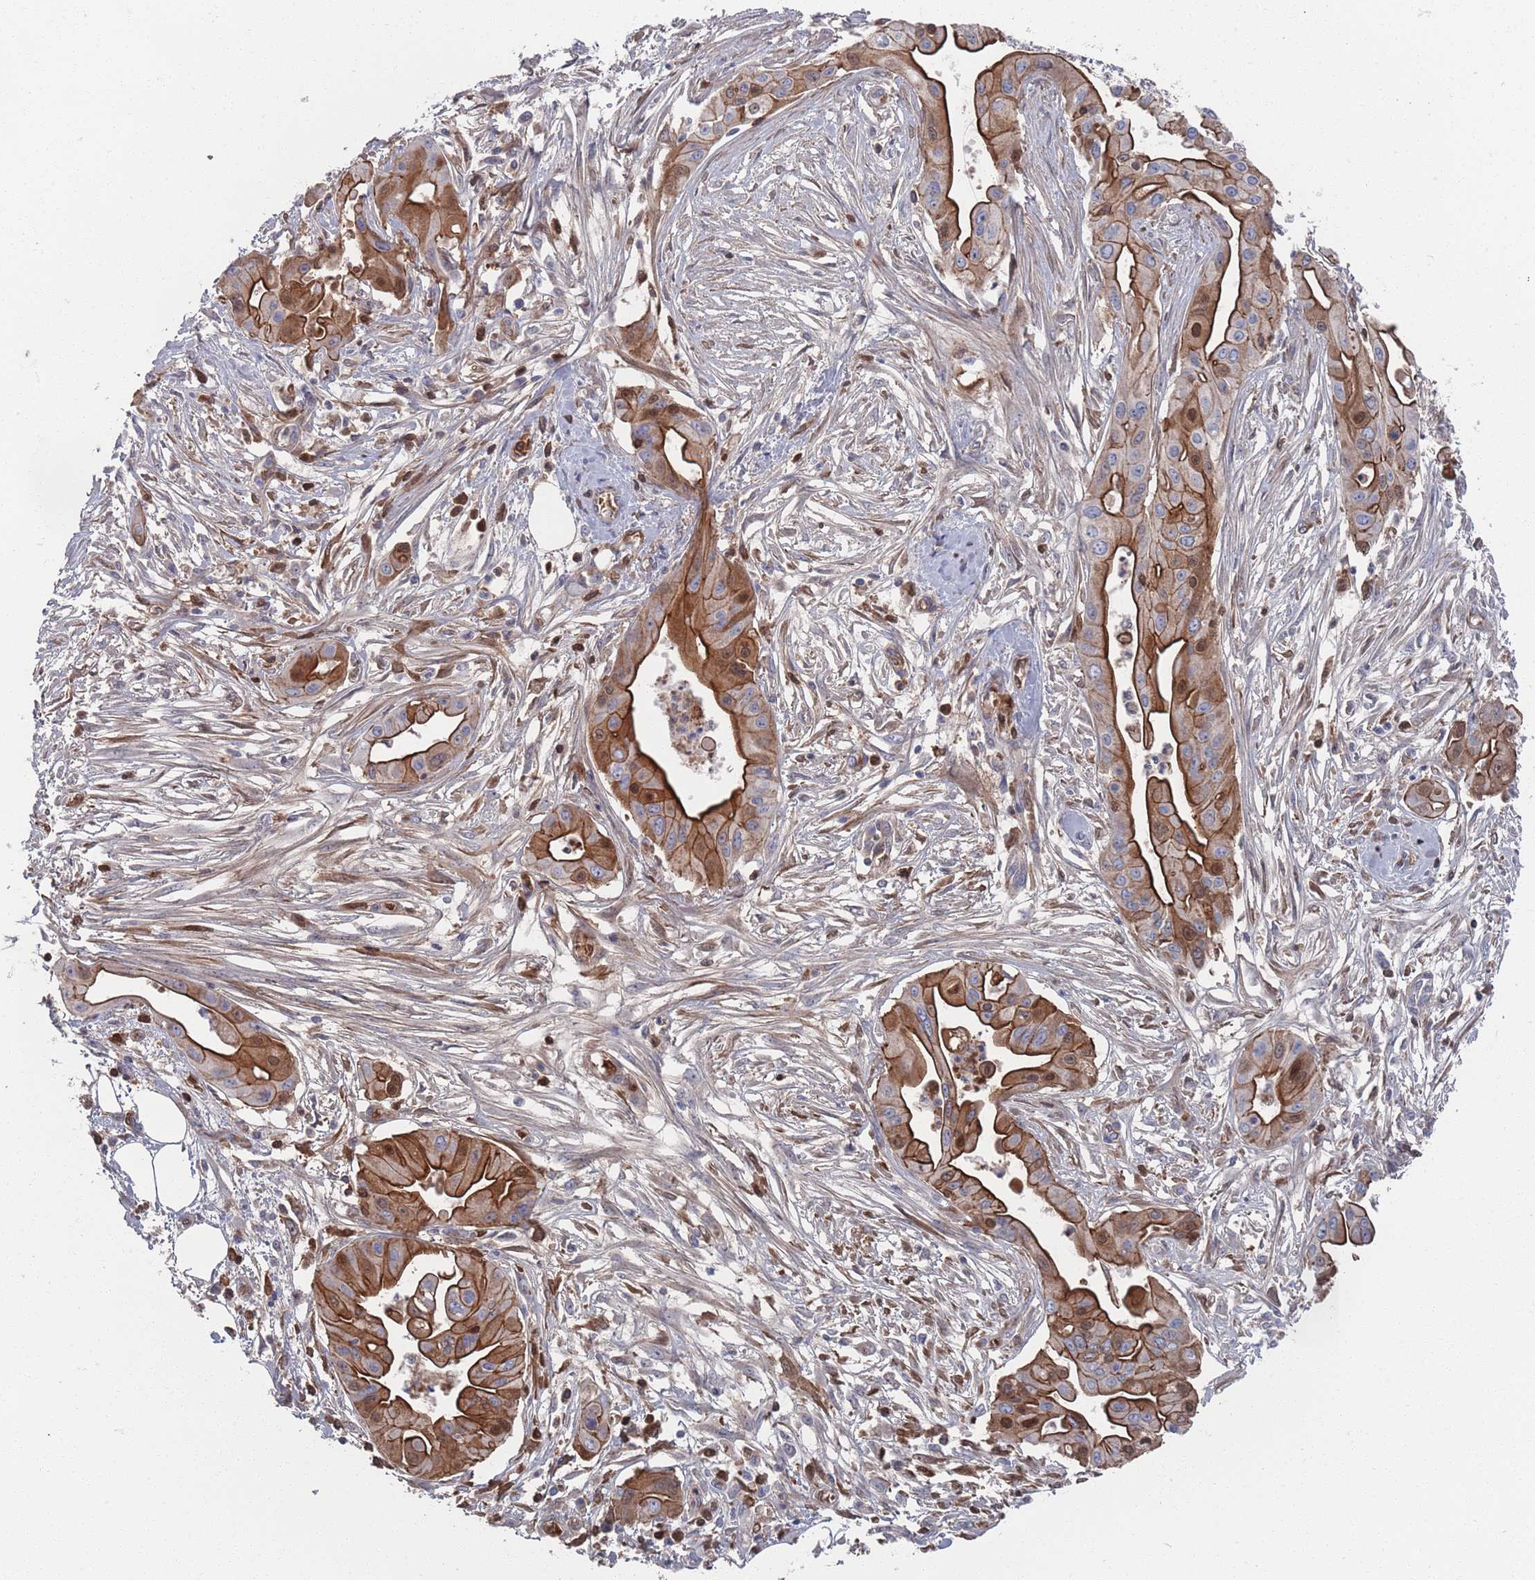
{"staining": {"intensity": "strong", "quantity": "25%-75%", "location": "cytoplasmic/membranous,nuclear"}, "tissue": "ovarian cancer", "cell_type": "Tumor cells", "image_type": "cancer", "snomed": [{"axis": "morphology", "description": "Cystadenocarcinoma, mucinous, NOS"}, {"axis": "topography", "description": "Ovary"}], "caption": "High-magnification brightfield microscopy of ovarian cancer stained with DAB (brown) and counterstained with hematoxylin (blue). tumor cells exhibit strong cytoplasmic/membranous and nuclear expression is appreciated in approximately25%-75% of cells. (IHC, brightfield microscopy, high magnification).", "gene": "PLEKHA4", "patient": {"sex": "female", "age": 70}}